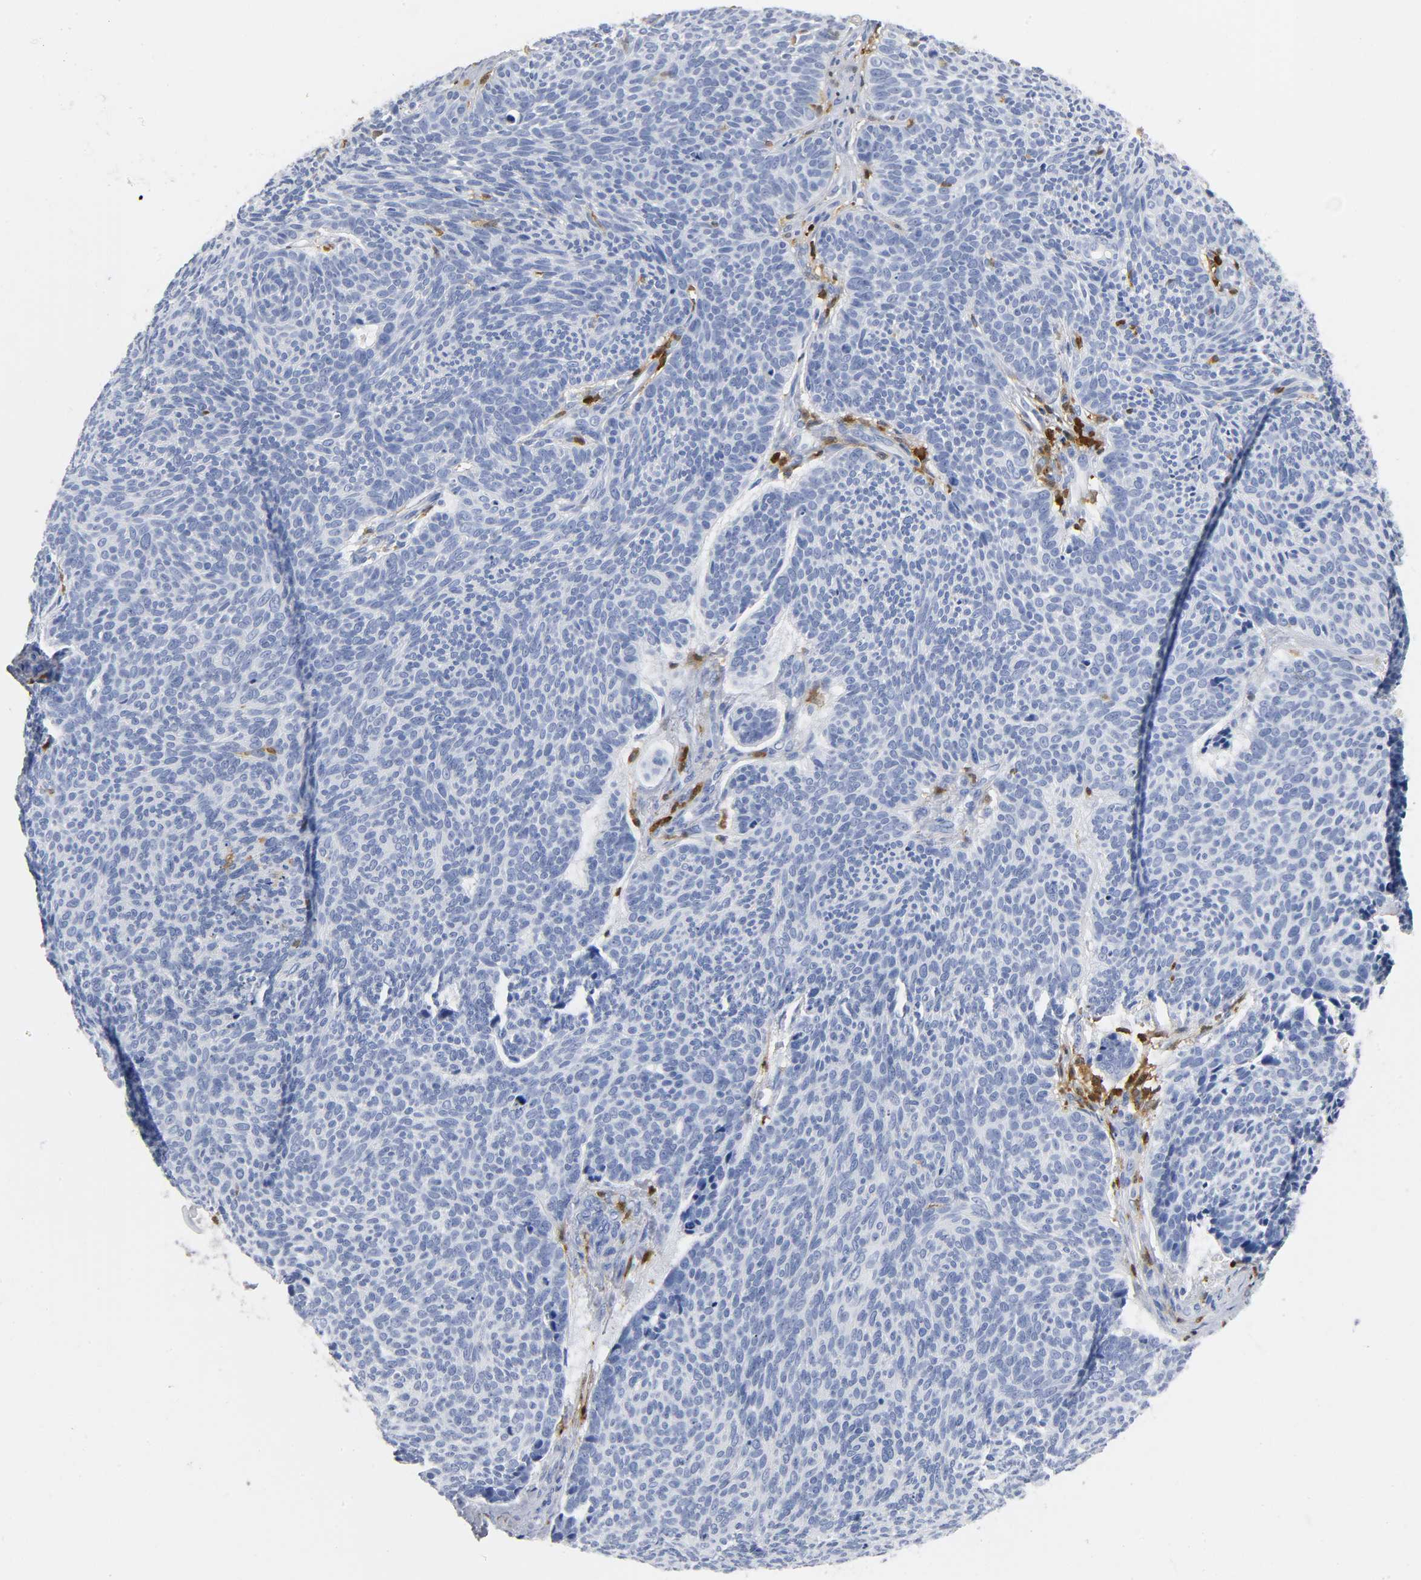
{"staining": {"intensity": "negative", "quantity": "none", "location": "none"}, "tissue": "skin cancer", "cell_type": "Tumor cells", "image_type": "cancer", "snomed": [{"axis": "morphology", "description": "Basal cell carcinoma"}, {"axis": "topography", "description": "Skin"}], "caption": "Immunohistochemistry of human skin cancer (basal cell carcinoma) displays no expression in tumor cells.", "gene": "DOK2", "patient": {"sex": "male", "age": 84}}